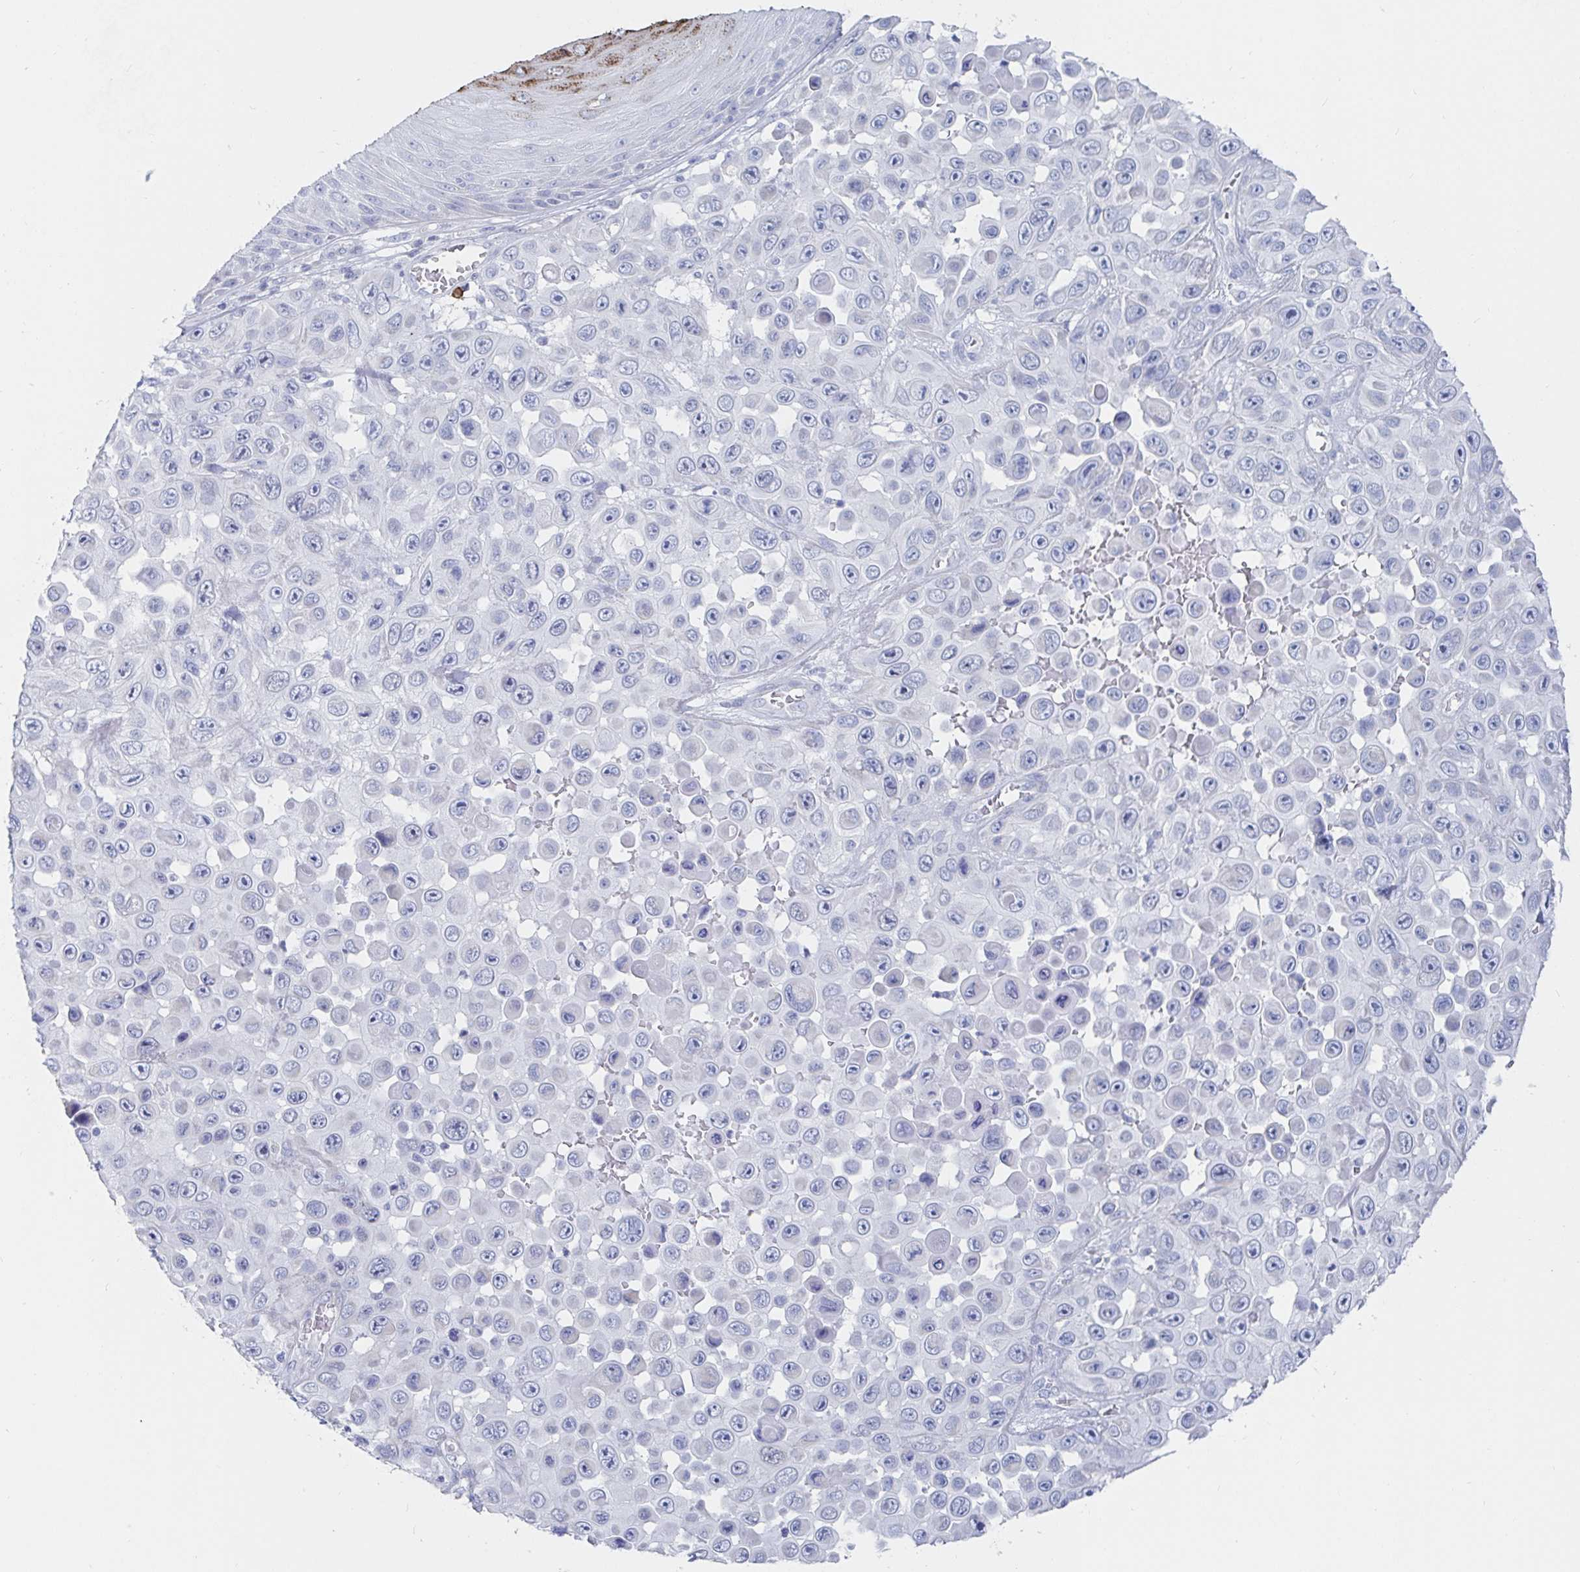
{"staining": {"intensity": "negative", "quantity": "none", "location": "none"}, "tissue": "skin cancer", "cell_type": "Tumor cells", "image_type": "cancer", "snomed": [{"axis": "morphology", "description": "Squamous cell carcinoma, NOS"}, {"axis": "topography", "description": "Skin"}], "caption": "Squamous cell carcinoma (skin) was stained to show a protein in brown. There is no significant expression in tumor cells.", "gene": "PACSIN1", "patient": {"sex": "male", "age": 81}}